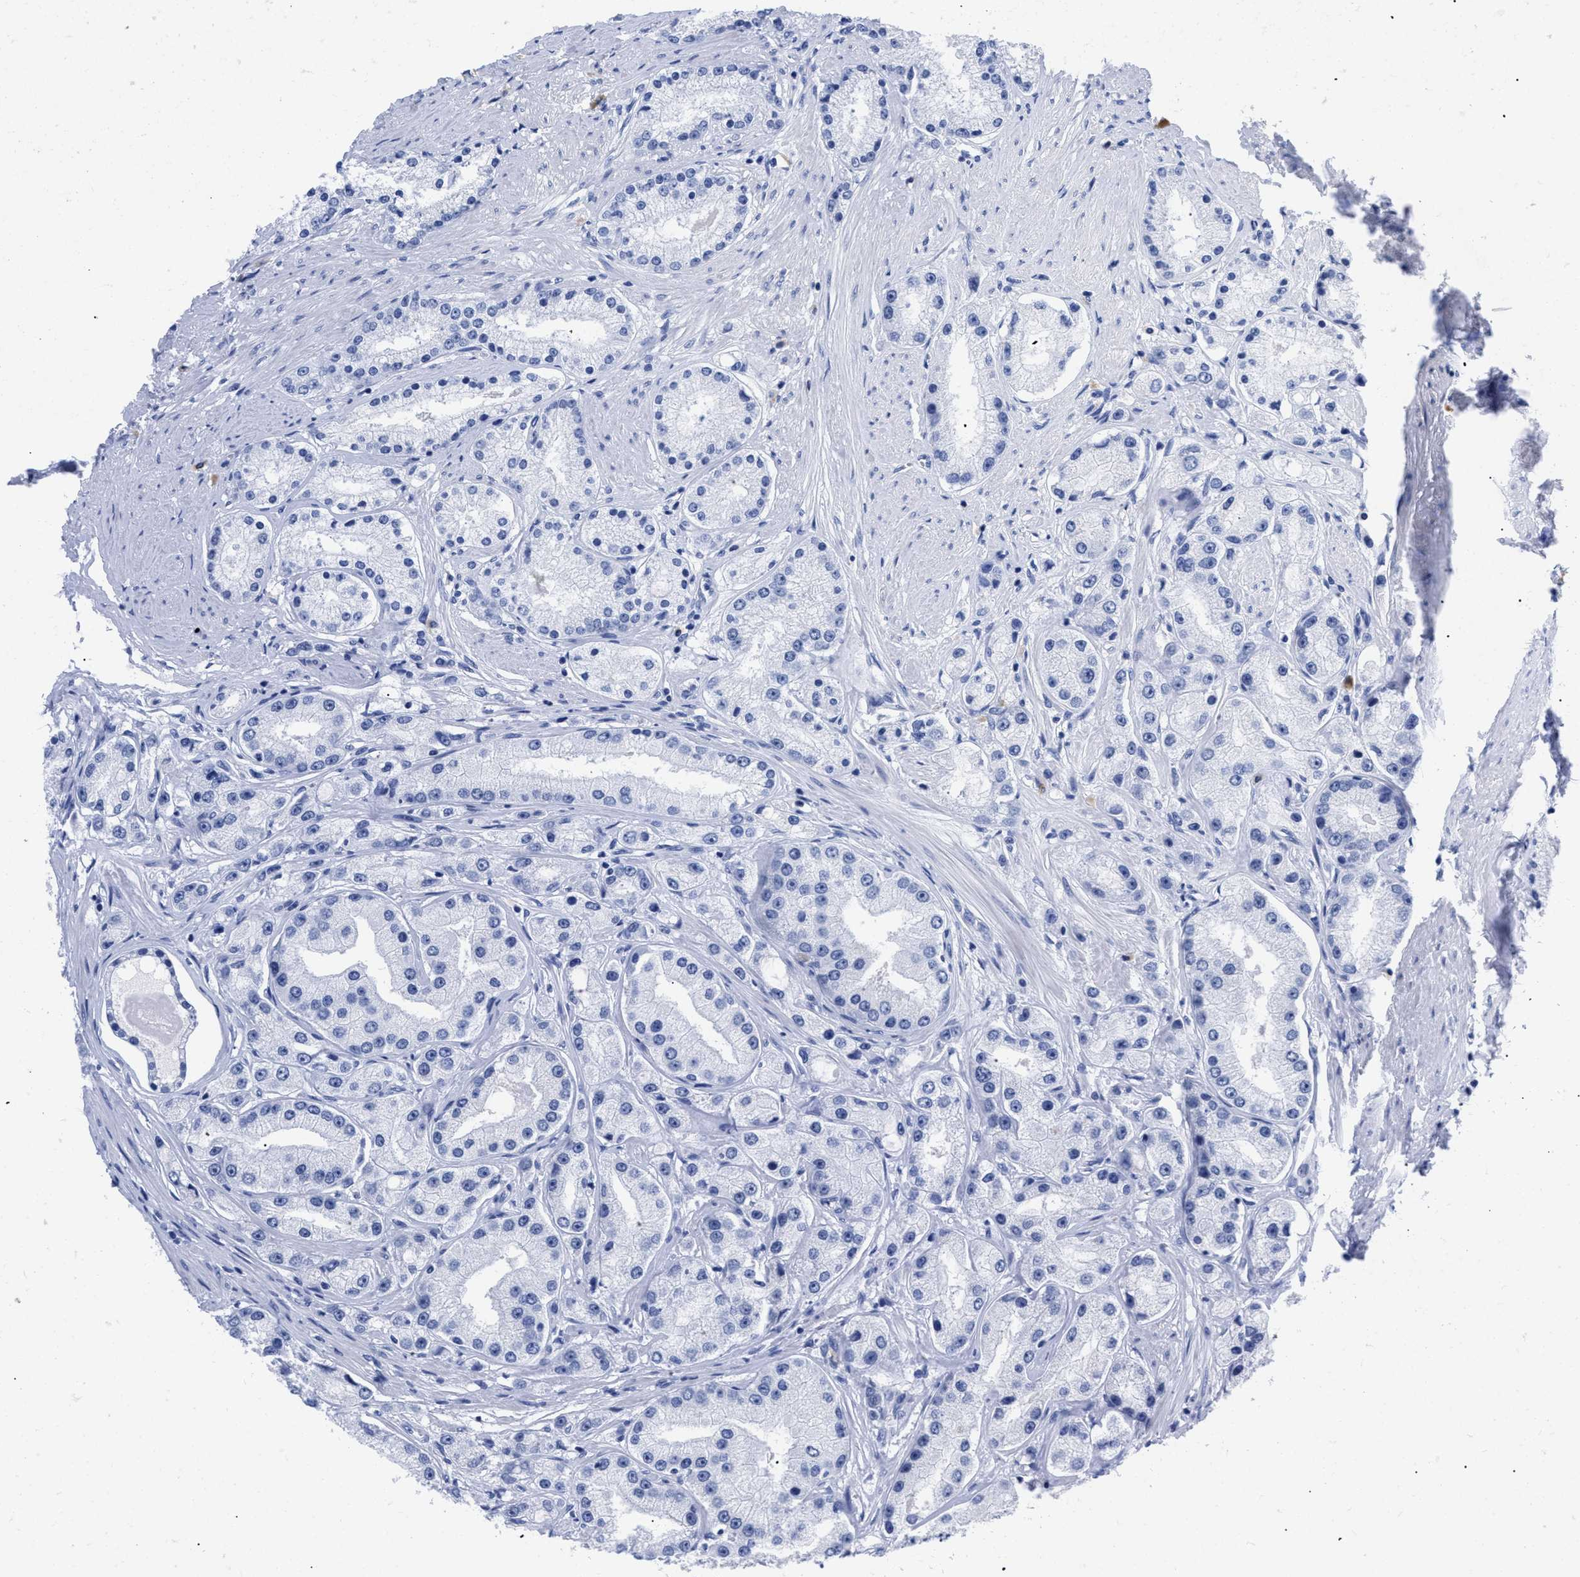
{"staining": {"intensity": "negative", "quantity": "none", "location": "none"}, "tissue": "prostate cancer", "cell_type": "Tumor cells", "image_type": "cancer", "snomed": [{"axis": "morphology", "description": "Adenocarcinoma, Low grade"}, {"axis": "topography", "description": "Prostate"}], "caption": "Image shows no significant protein positivity in tumor cells of low-grade adenocarcinoma (prostate).", "gene": "TREML1", "patient": {"sex": "male", "age": 63}}